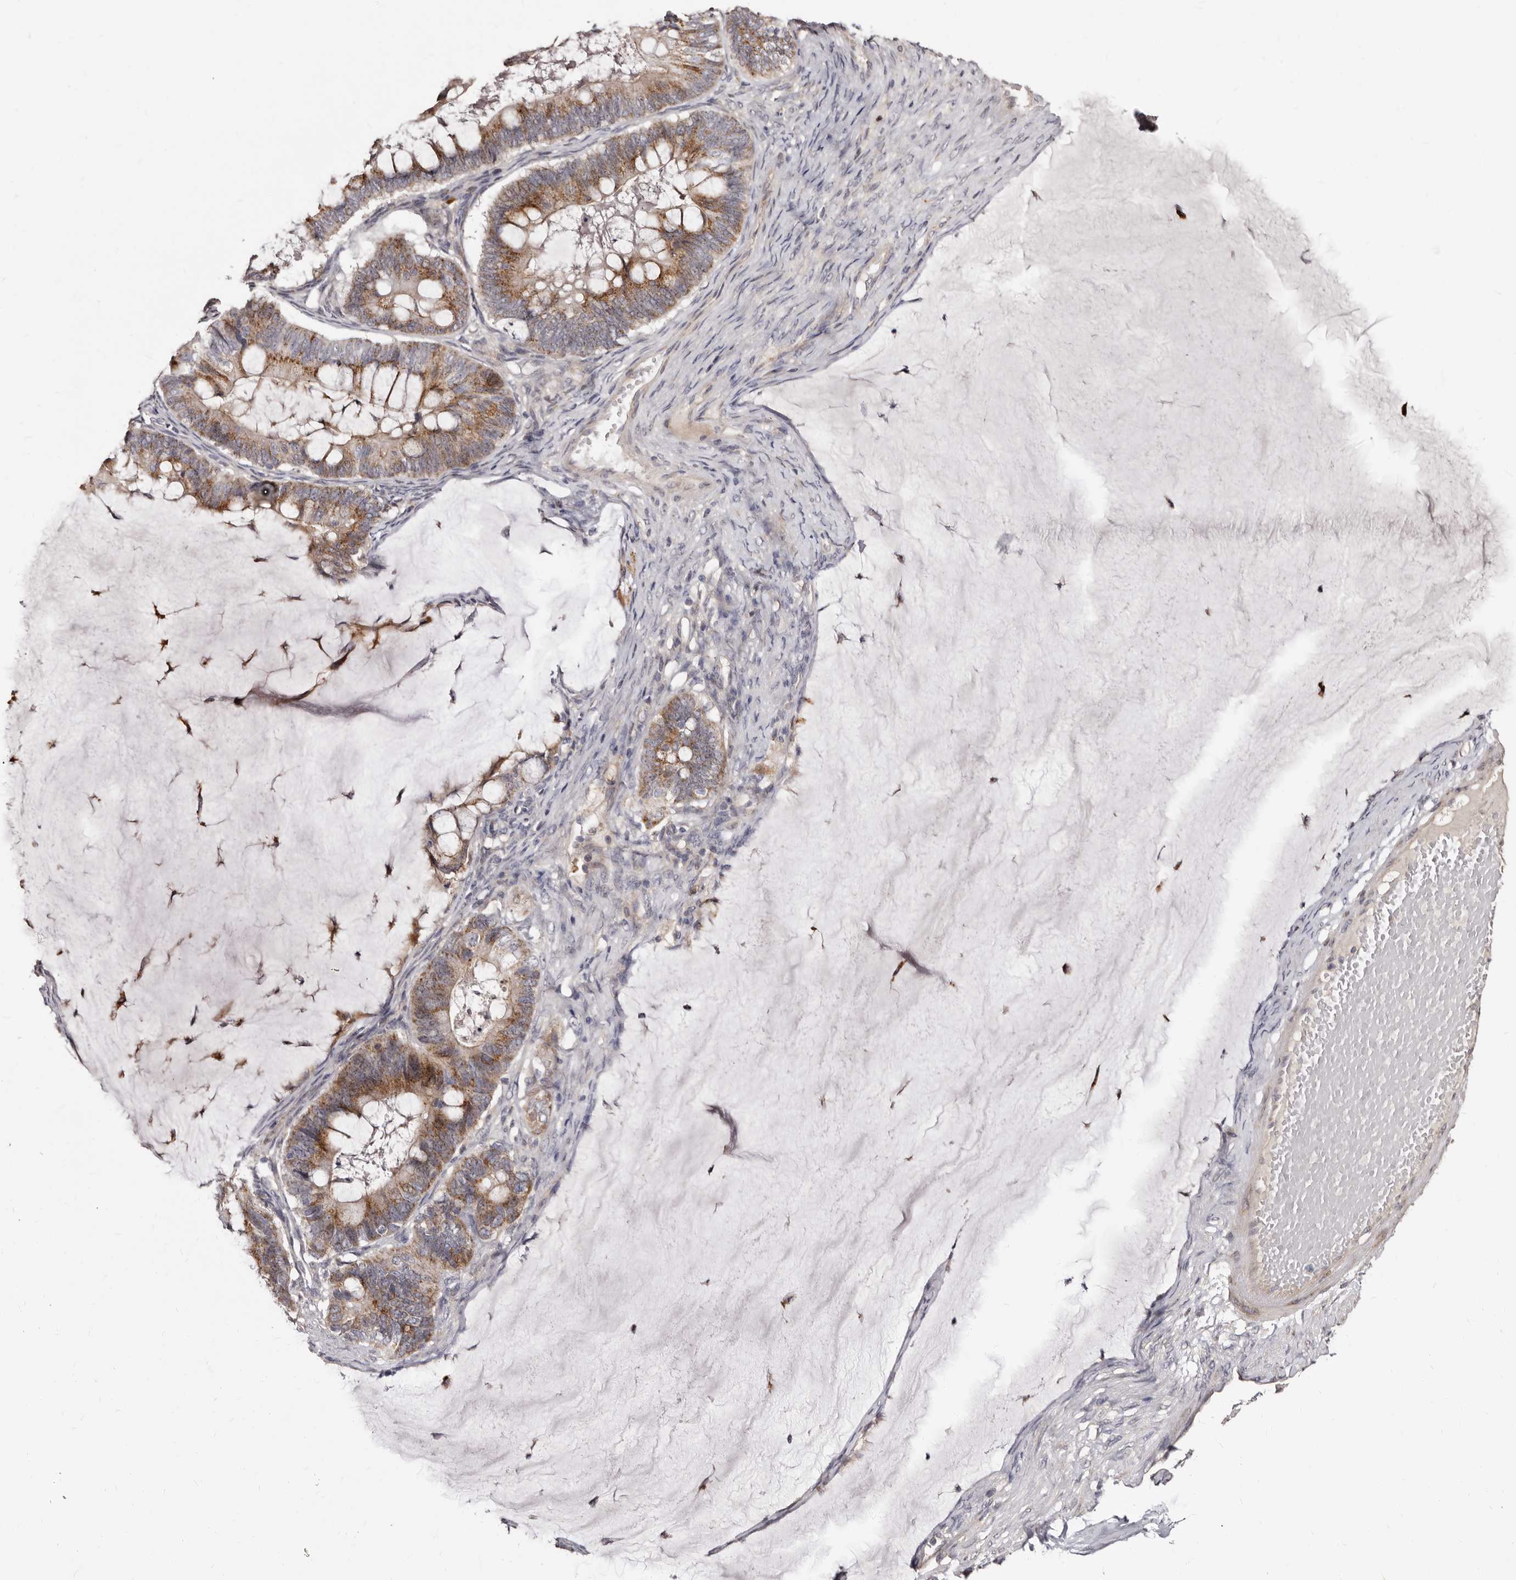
{"staining": {"intensity": "moderate", "quantity": ">75%", "location": "cytoplasmic/membranous"}, "tissue": "ovarian cancer", "cell_type": "Tumor cells", "image_type": "cancer", "snomed": [{"axis": "morphology", "description": "Cystadenocarcinoma, mucinous, NOS"}, {"axis": "topography", "description": "Ovary"}], "caption": "The micrograph demonstrates staining of mucinous cystadenocarcinoma (ovarian), revealing moderate cytoplasmic/membranous protein positivity (brown color) within tumor cells. (DAB (3,3'-diaminobenzidine) IHC, brown staining for protein, blue staining for nuclei).", "gene": "PTAFR", "patient": {"sex": "female", "age": 61}}